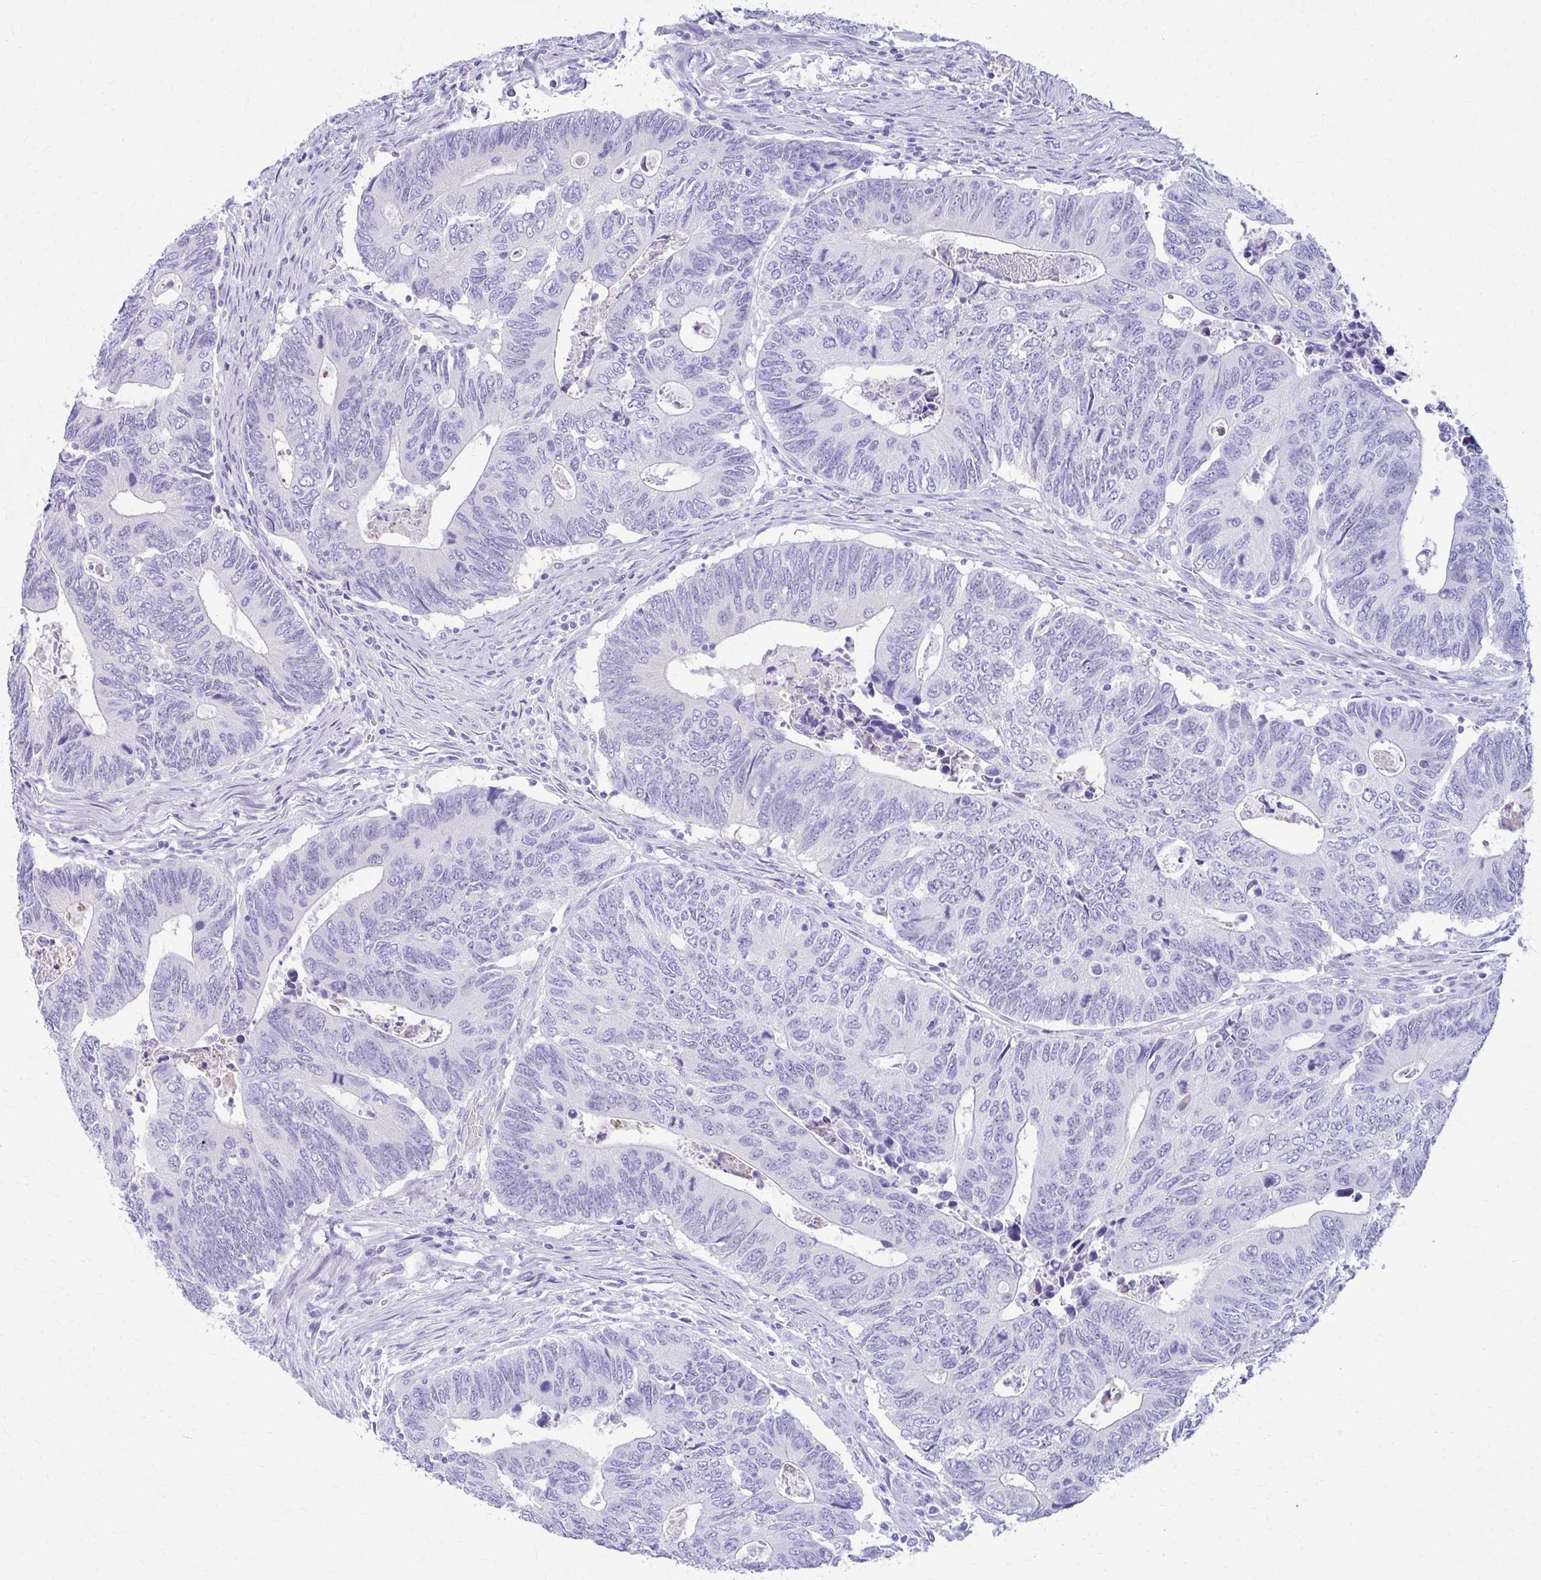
{"staining": {"intensity": "negative", "quantity": "none", "location": "none"}, "tissue": "colorectal cancer", "cell_type": "Tumor cells", "image_type": "cancer", "snomed": [{"axis": "morphology", "description": "Adenocarcinoma, NOS"}, {"axis": "topography", "description": "Colon"}], "caption": "There is no significant expression in tumor cells of colorectal adenocarcinoma.", "gene": "NSG2", "patient": {"sex": "male", "age": 87}}